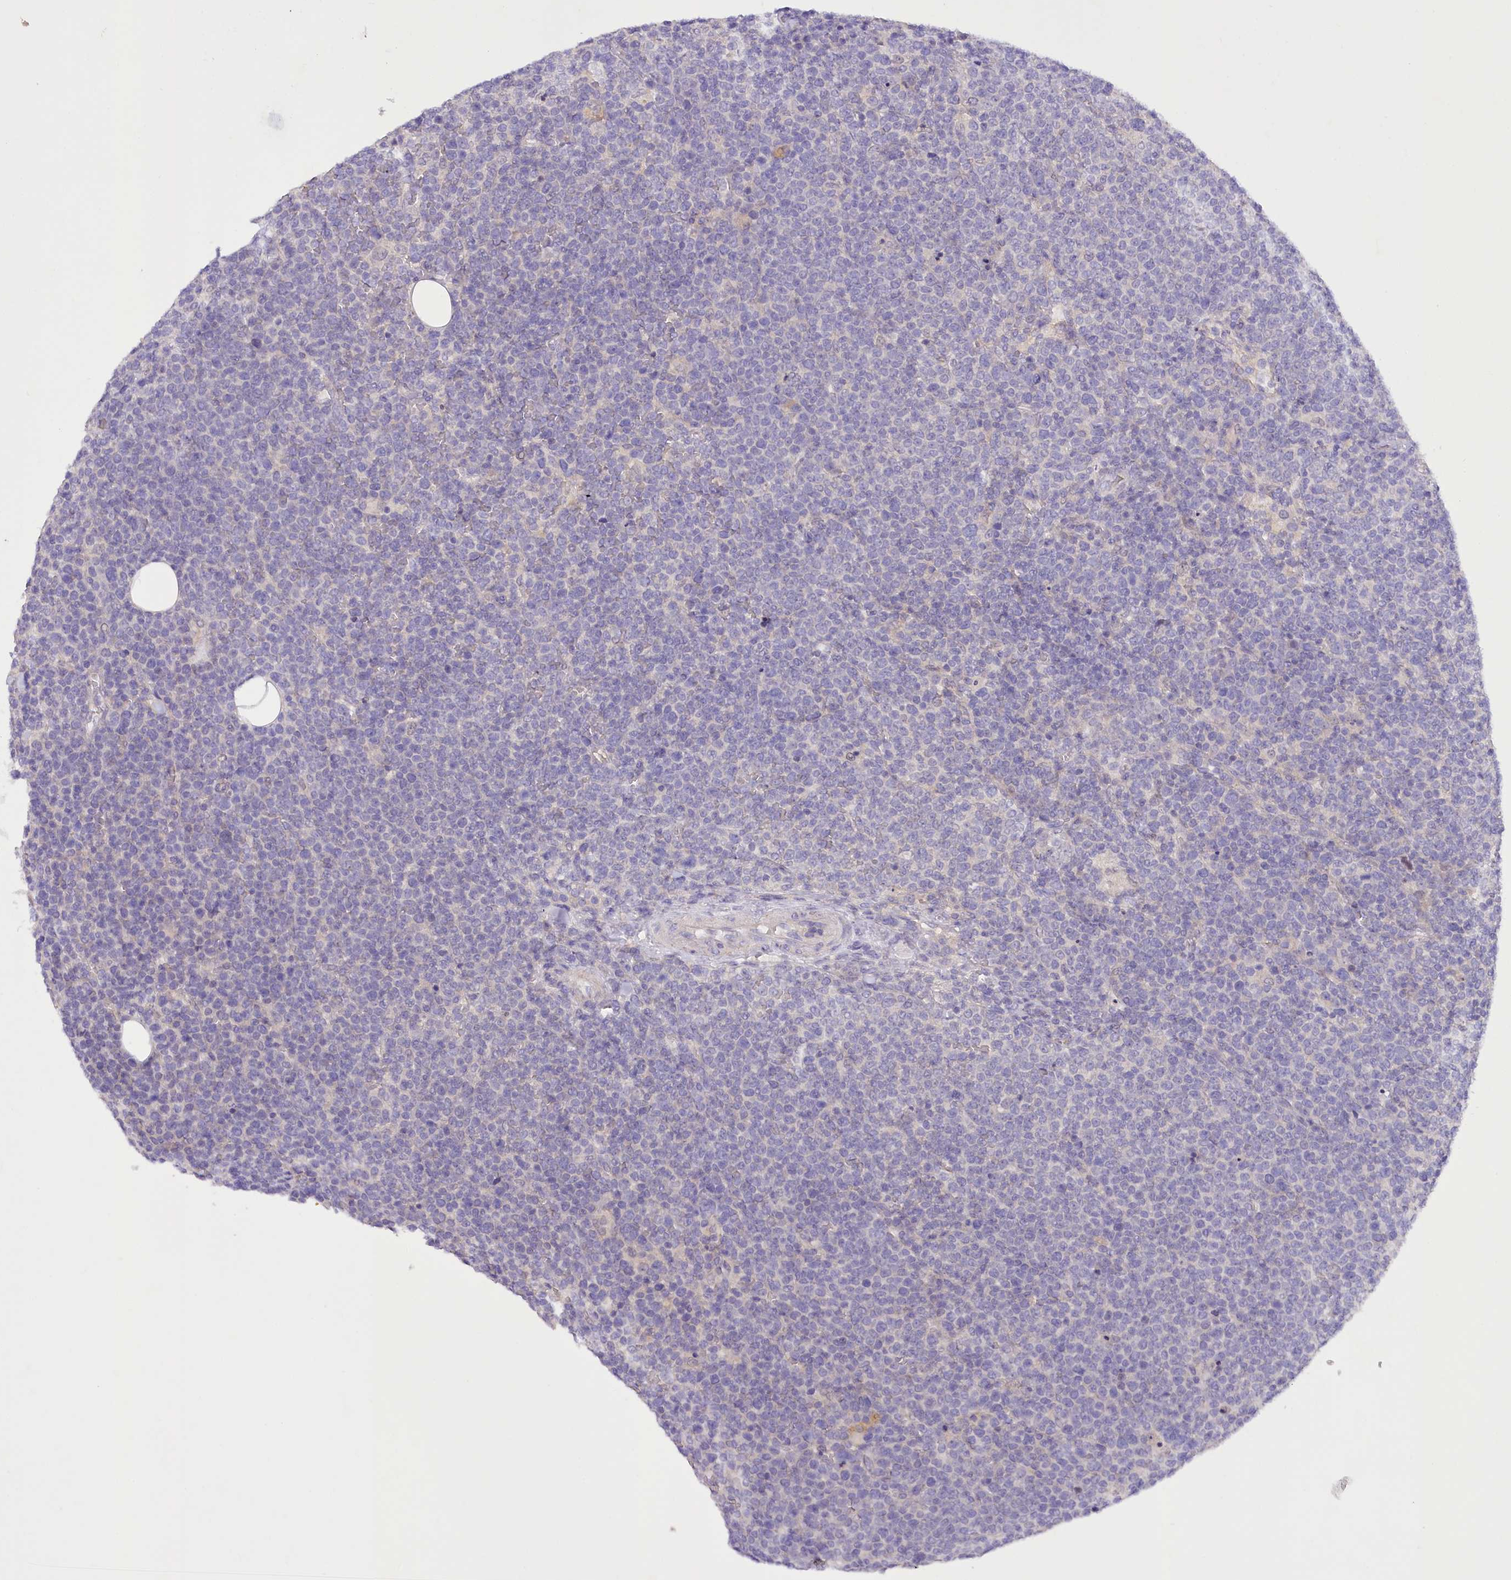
{"staining": {"intensity": "negative", "quantity": "none", "location": "none"}, "tissue": "lymphoma", "cell_type": "Tumor cells", "image_type": "cancer", "snomed": [{"axis": "morphology", "description": "Malignant lymphoma, non-Hodgkin's type, High grade"}, {"axis": "topography", "description": "Lymph node"}], "caption": "Lymphoma stained for a protein using immunohistochemistry (IHC) shows no expression tumor cells.", "gene": "DCUN1D1", "patient": {"sex": "male", "age": 61}}